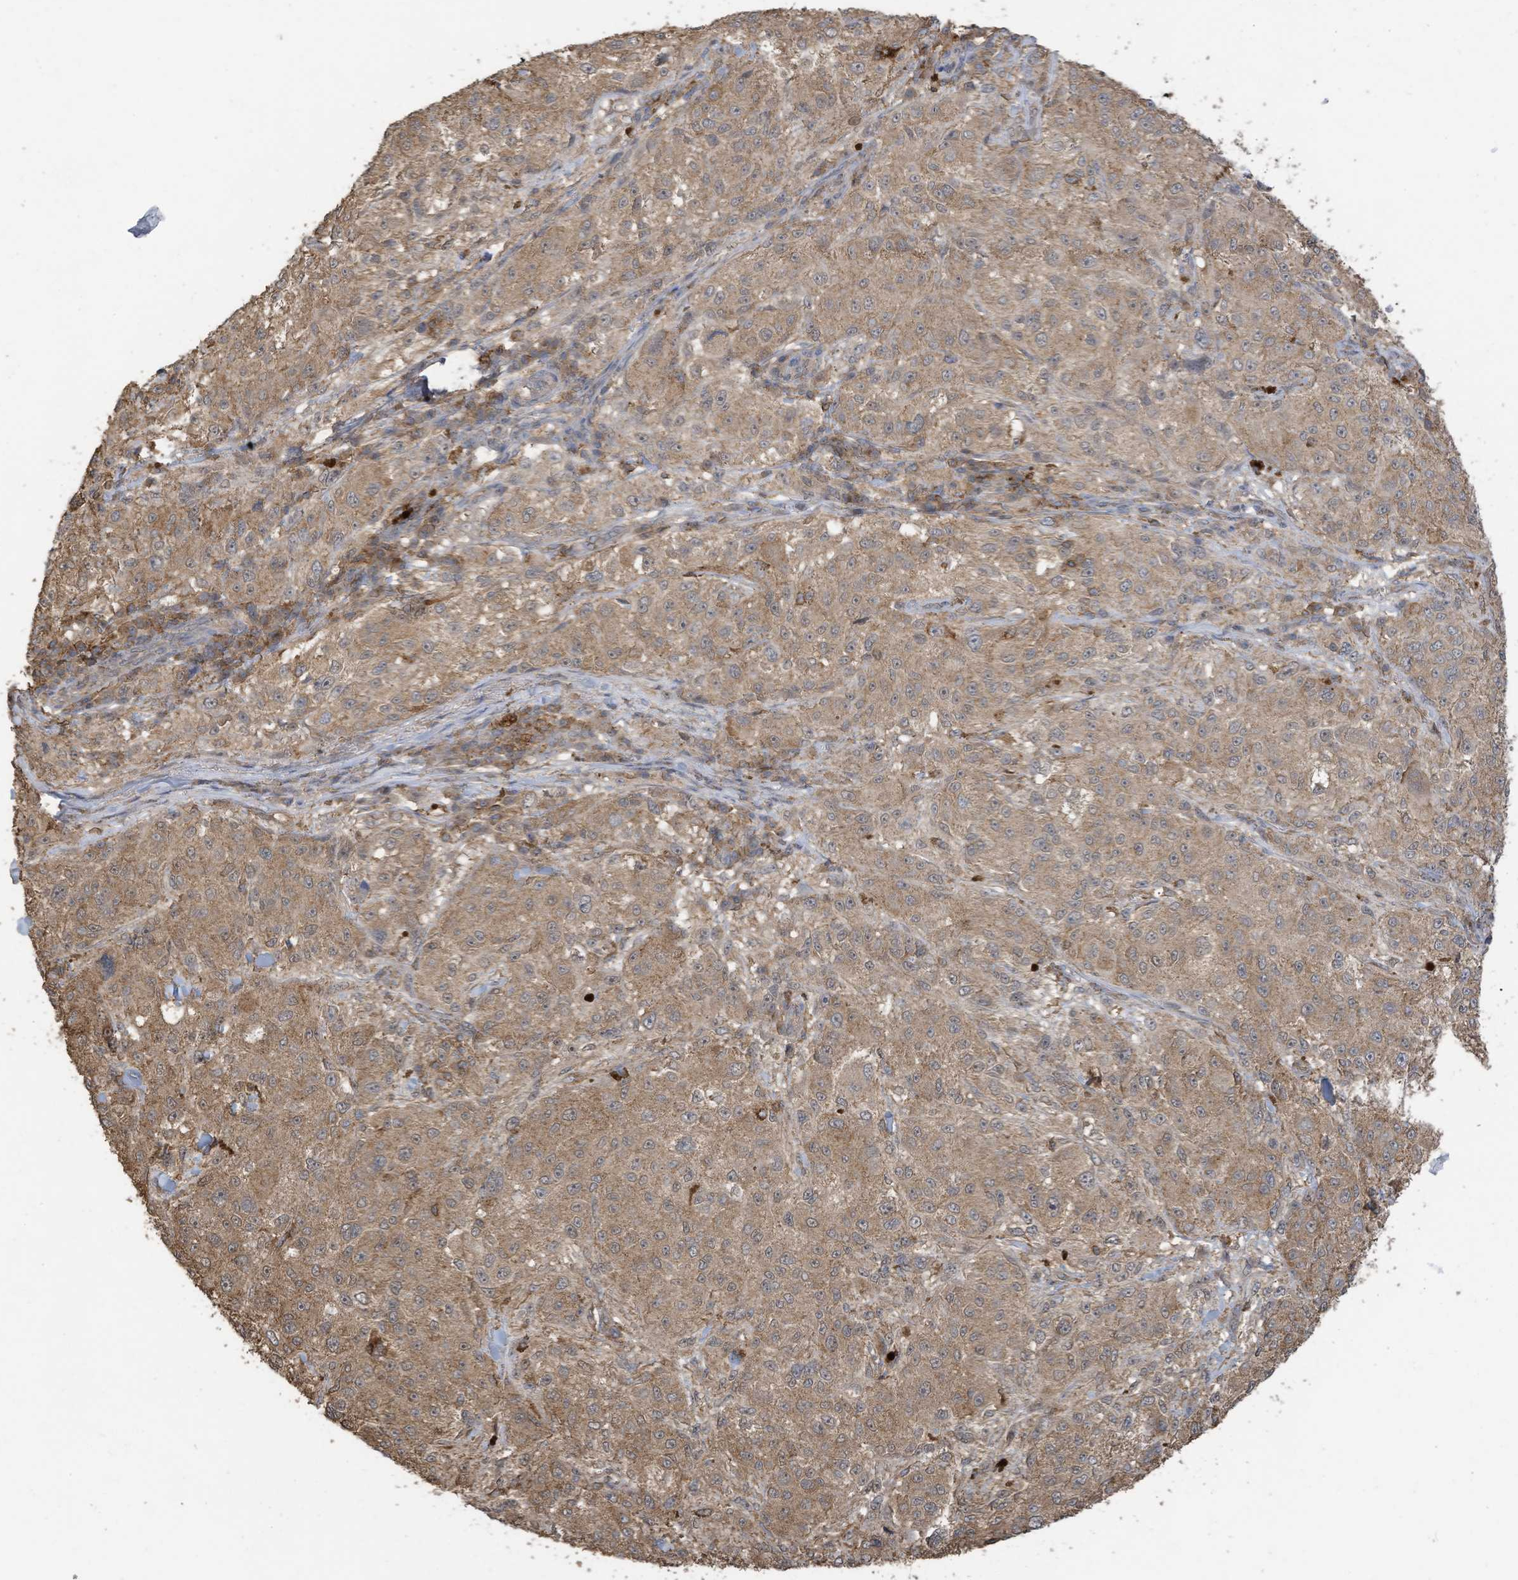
{"staining": {"intensity": "moderate", "quantity": ">75%", "location": "cytoplasmic/membranous"}, "tissue": "melanoma", "cell_type": "Tumor cells", "image_type": "cancer", "snomed": [{"axis": "morphology", "description": "Necrosis, NOS"}, {"axis": "morphology", "description": "Malignant melanoma, NOS"}, {"axis": "topography", "description": "Skin"}], "caption": "IHC staining of melanoma, which reveals medium levels of moderate cytoplasmic/membranous positivity in about >75% of tumor cells indicating moderate cytoplasmic/membranous protein expression. The staining was performed using DAB (brown) for protein detection and nuclei were counterstained in hematoxylin (blue).", "gene": "COX10", "patient": {"sex": "female", "age": 87}}